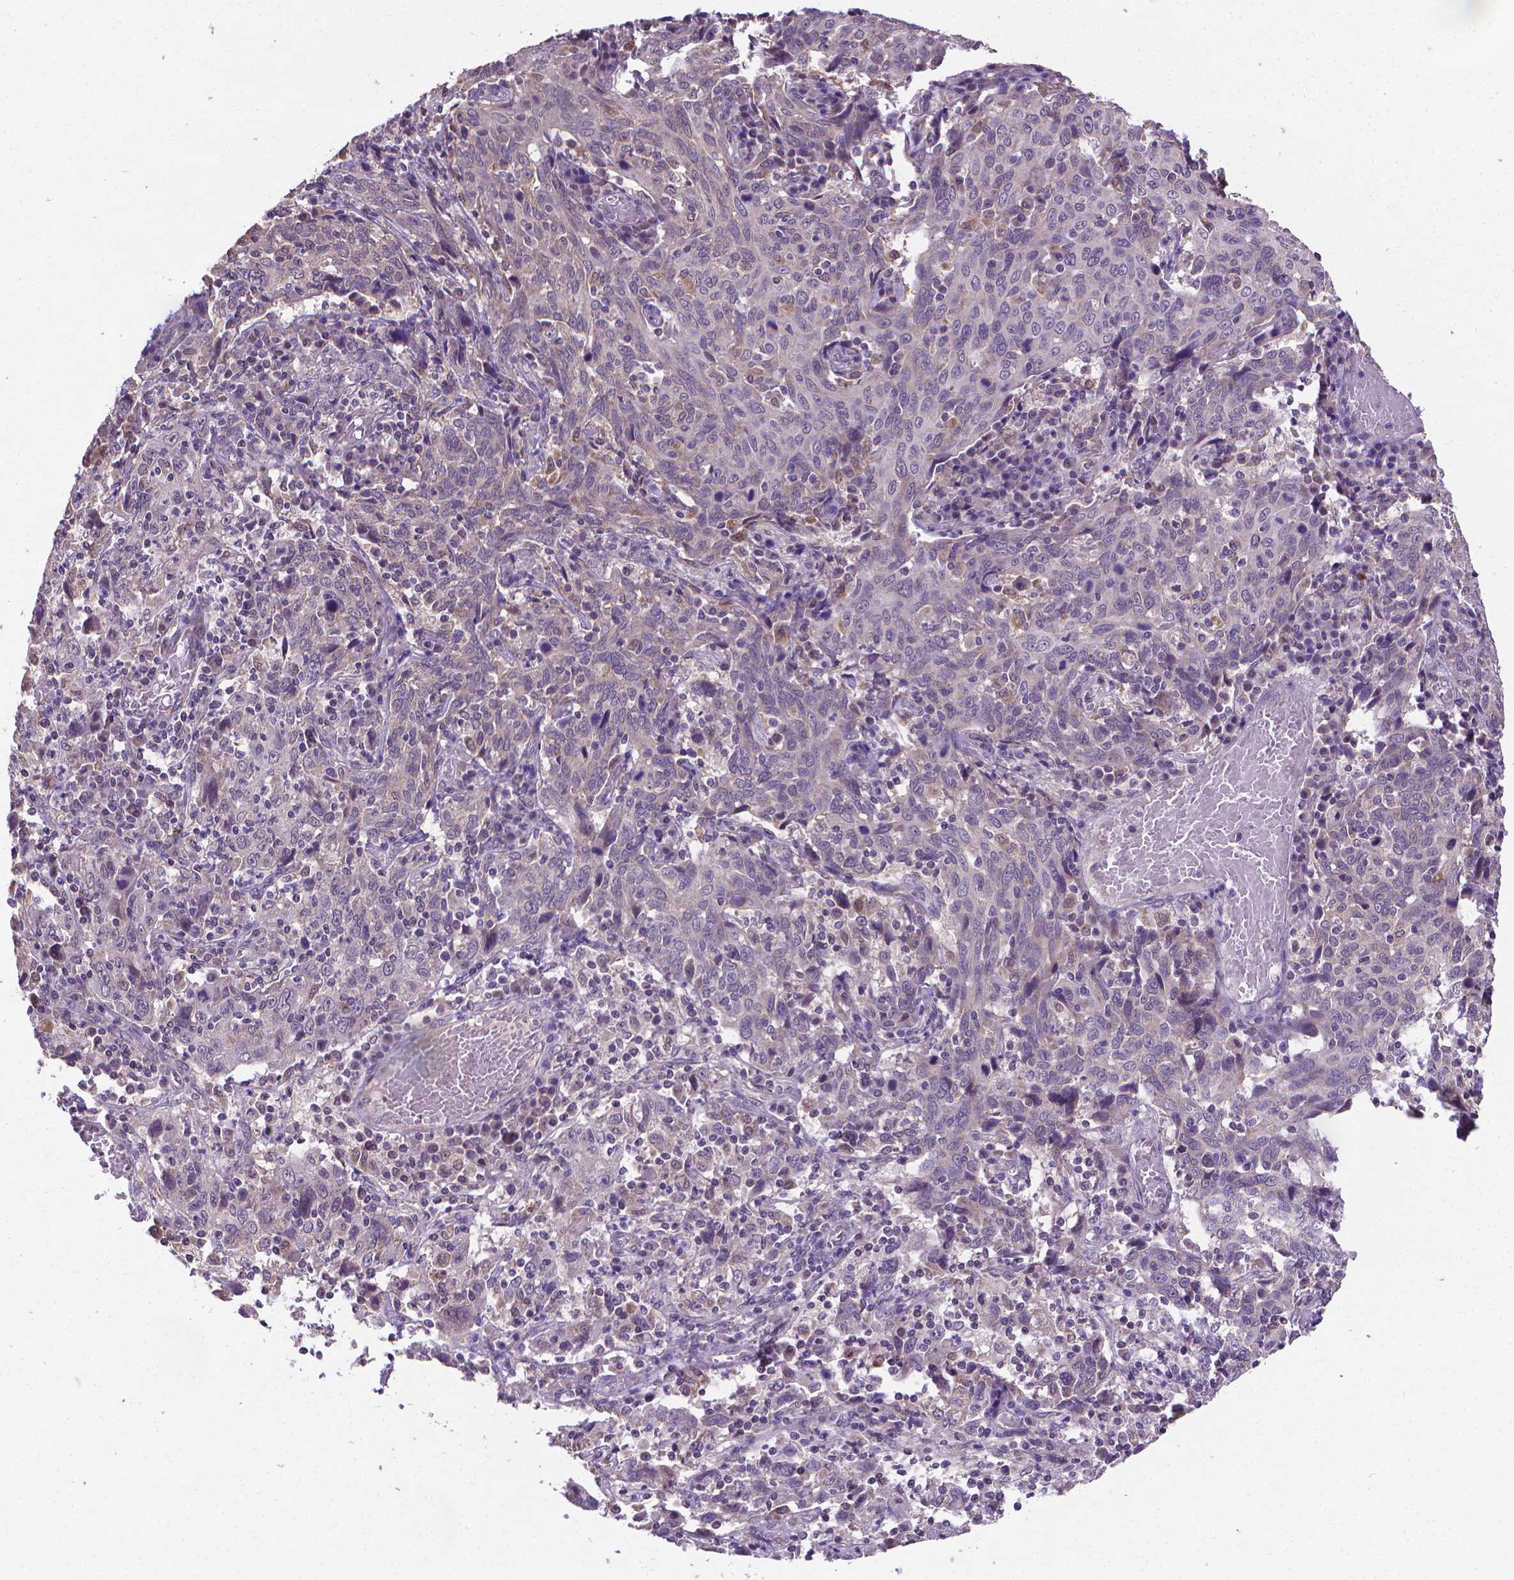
{"staining": {"intensity": "negative", "quantity": "none", "location": "none"}, "tissue": "cervical cancer", "cell_type": "Tumor cells", "image_type": "cancer", "snomed": [{"axis": "morphology", "description": "Squamous cell carcinoma, NOS"}, {"axis": "topography", "description": "Cervix"}], "caption": "Tumor cells show no significant expression in cervical squamous cell carcinoma.", "gene": "GPR63", "patient": {"sex": "female", "age": 46}}